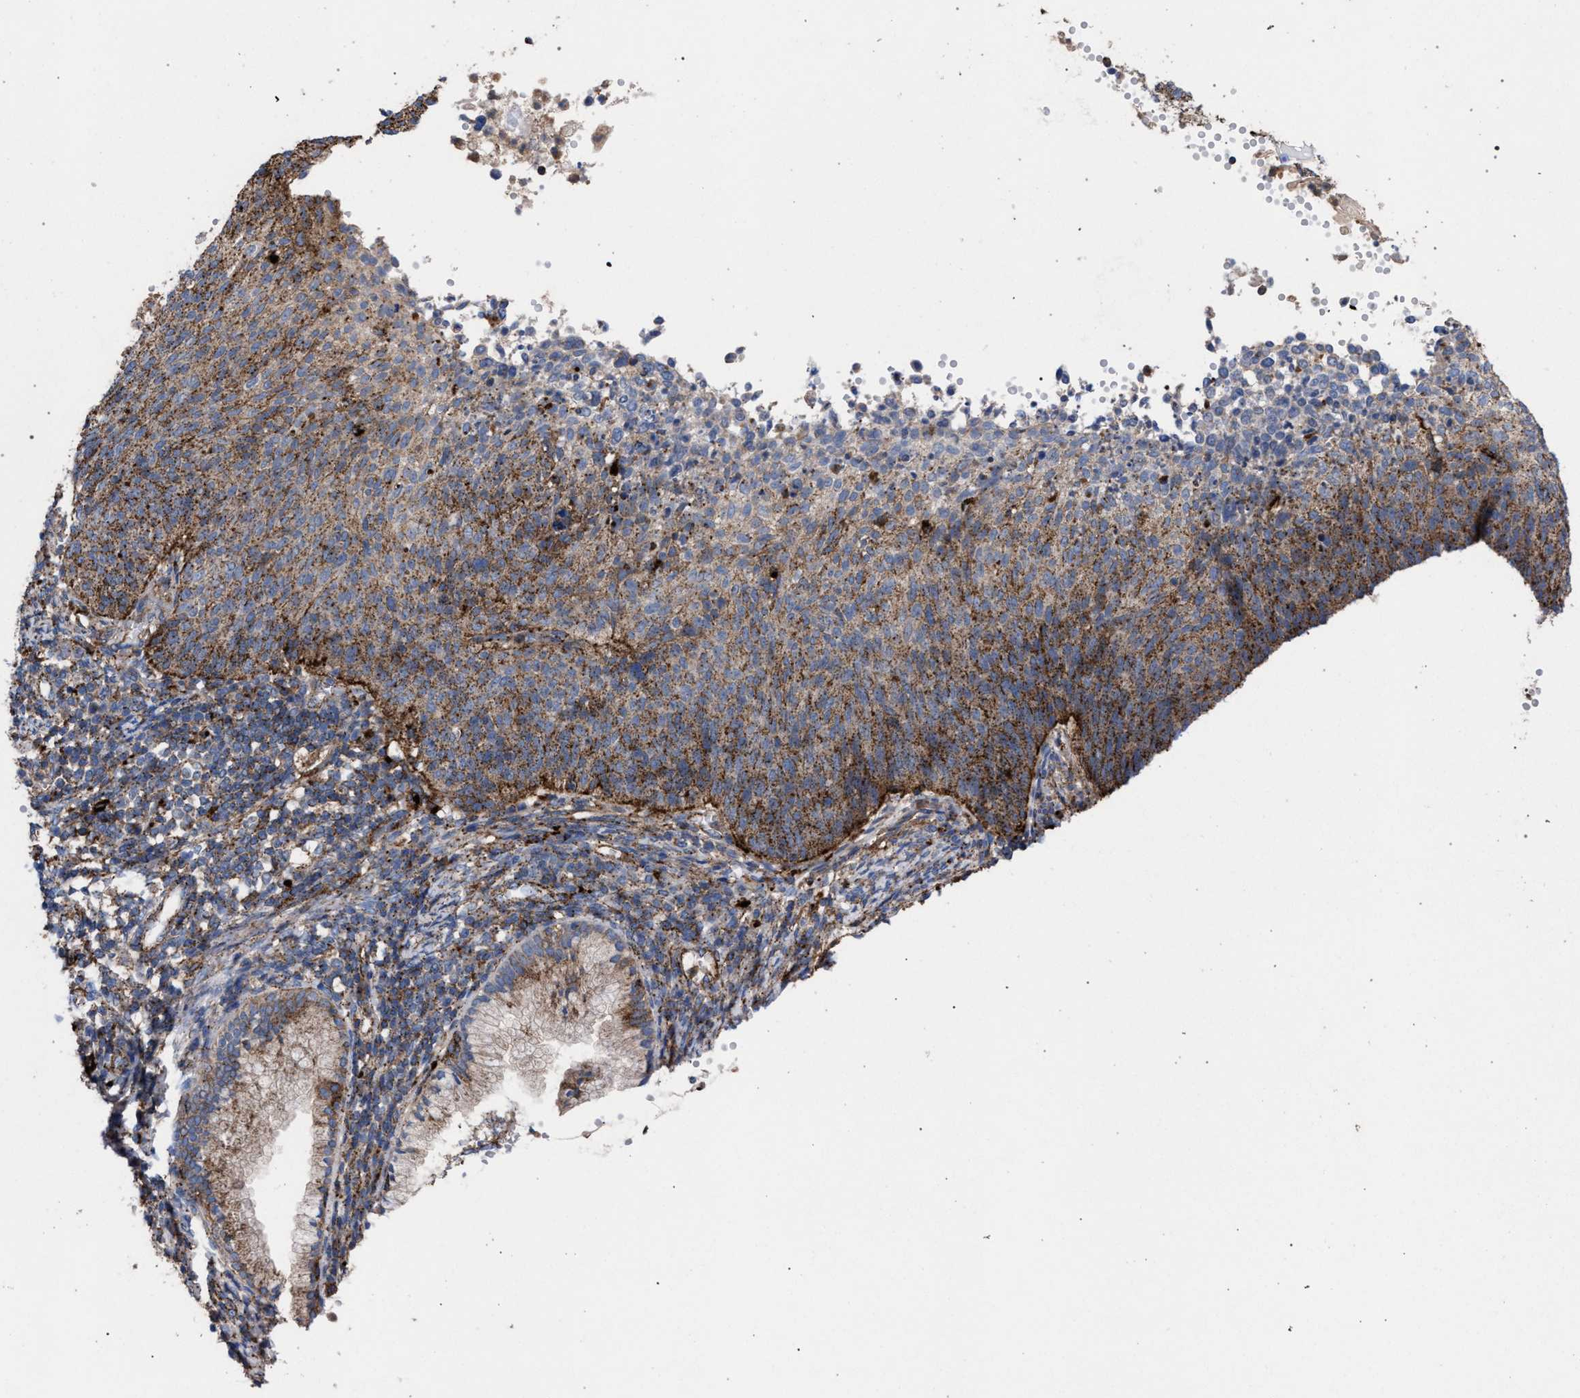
{"staining": {"intensity": "moderate", "quantity": ">75%", "location": "cytoplasmic/membranous"}, "tissue": "cervical cancer", "cell_type": "Tumor cells", "image_type": "cancer", "snomed": [{"axis": "morphology", "description": "Squamous cell carcinoma, NOS"}, {"axis": "topography", "description": "Cervix"}], "caption": "DAB (3,3'-diaminobenzidine) immunohistochemical staining of cervical squamous cell carcinoma shows moderate cytoplasmic/membranous protein staining in about >75% of tumor cells. The staining was performed using DAB, with brown indicating positive protein expression. Nuclei are stained blue with hematoxylin.", "gene": "PPT1", "patient": {"sex": "female", "age": 70}}